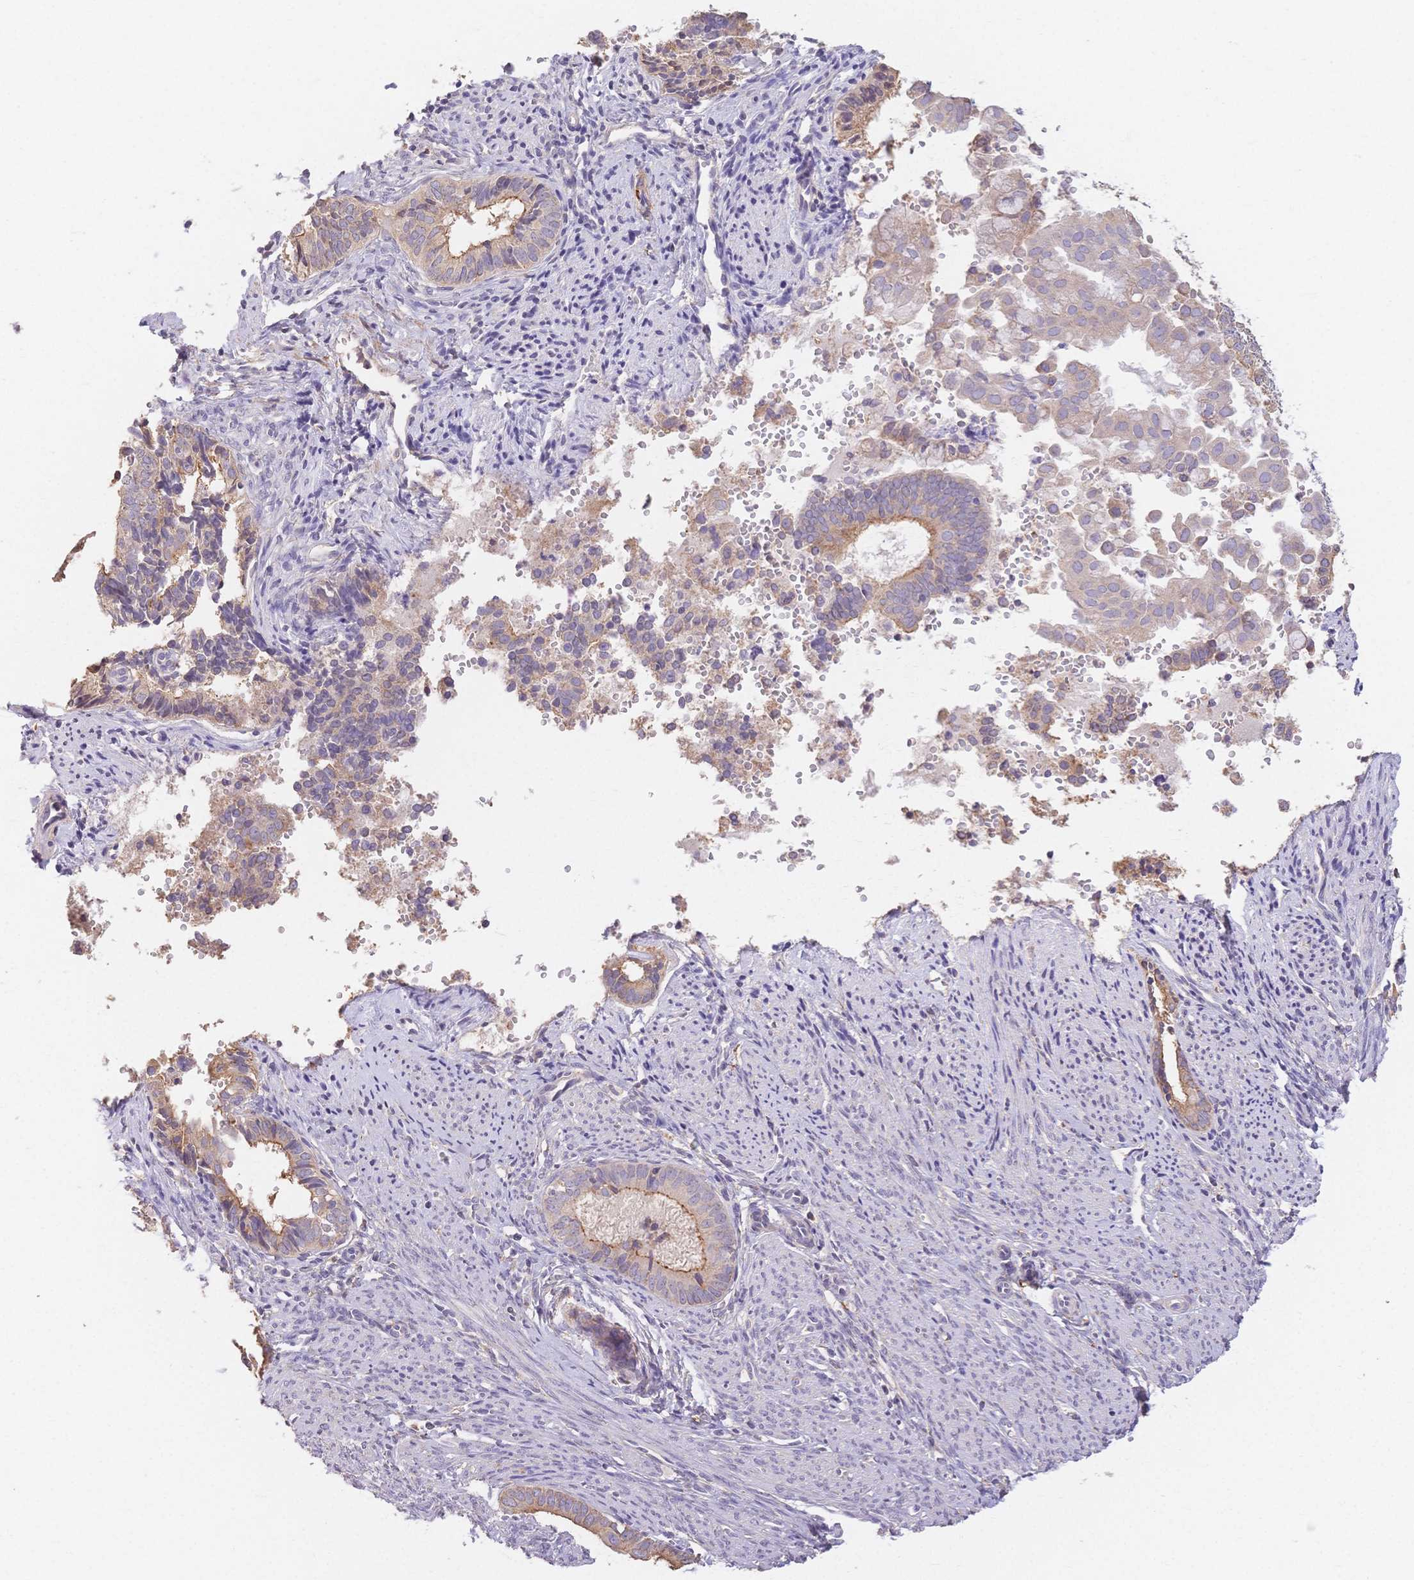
{"staining": {"intensity": "moderate", "quantity": "<25%", "location": "cytoplasmic/membranous"}, "tissue": "endometrial cancer", "cell_type": "Tumor cells", "image_type": "cancer", "snomed": [{"axis": "morphology", "description": "Adenocarcinoma, NOS"}, {"axis": "topography", "description": "Endometrium"}], "caption": "Endometrial cancer (adenocarcinoma) was stained to show a protein in brown. There is low levels of moderate cytoplasmic/membranous staining in approximately <25% of tumor cells. (IHC, brightfield microscopy, high magnification).", "gene": "HS3ST5", "patient": {"sex": "female", "age": 75}}